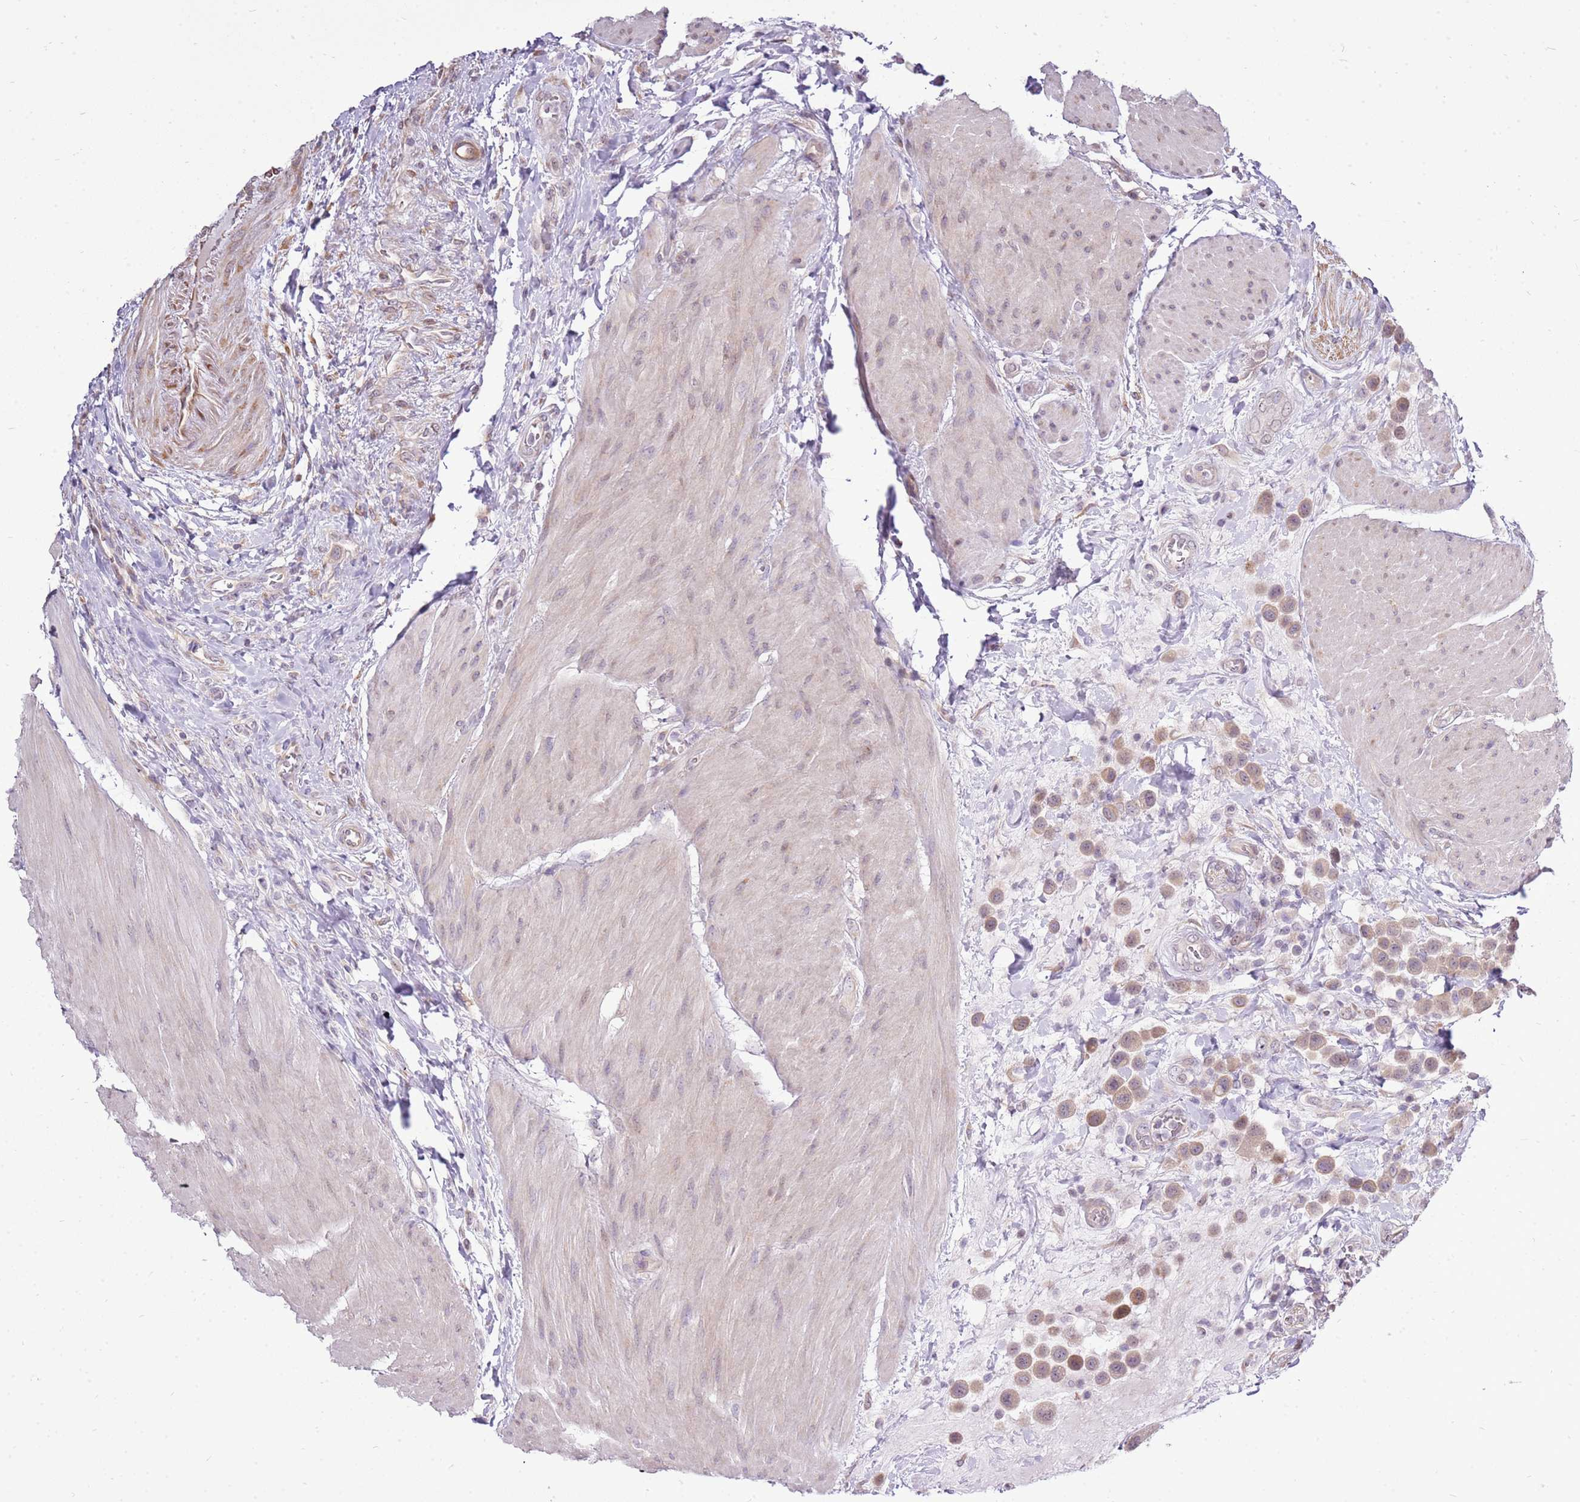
{"staining": {"intensity": "weak", "quantity": ">75%", "location": "cytoplasmic/membranous"}, "tissue": "urothelial cancer", "cell_type": "Tumor cells", "image_type": "cancer", "snomed": [{"axis": "morphology", "description": "Urothelial carcinoma, High grade"}, {"axis": "topography", "description": "Urinary bladder"}], "caption": "Immunohistochemical staining of human urothelial cancer shows low levels of weak cytoplasmic/membranous protein staining in approximately >75% of tumor cells. The protein of interest is shown in brown color, while the nuclei are stained blue.", "gene": "UGGT2", "patient": {"sex": "male", "age": 50}}